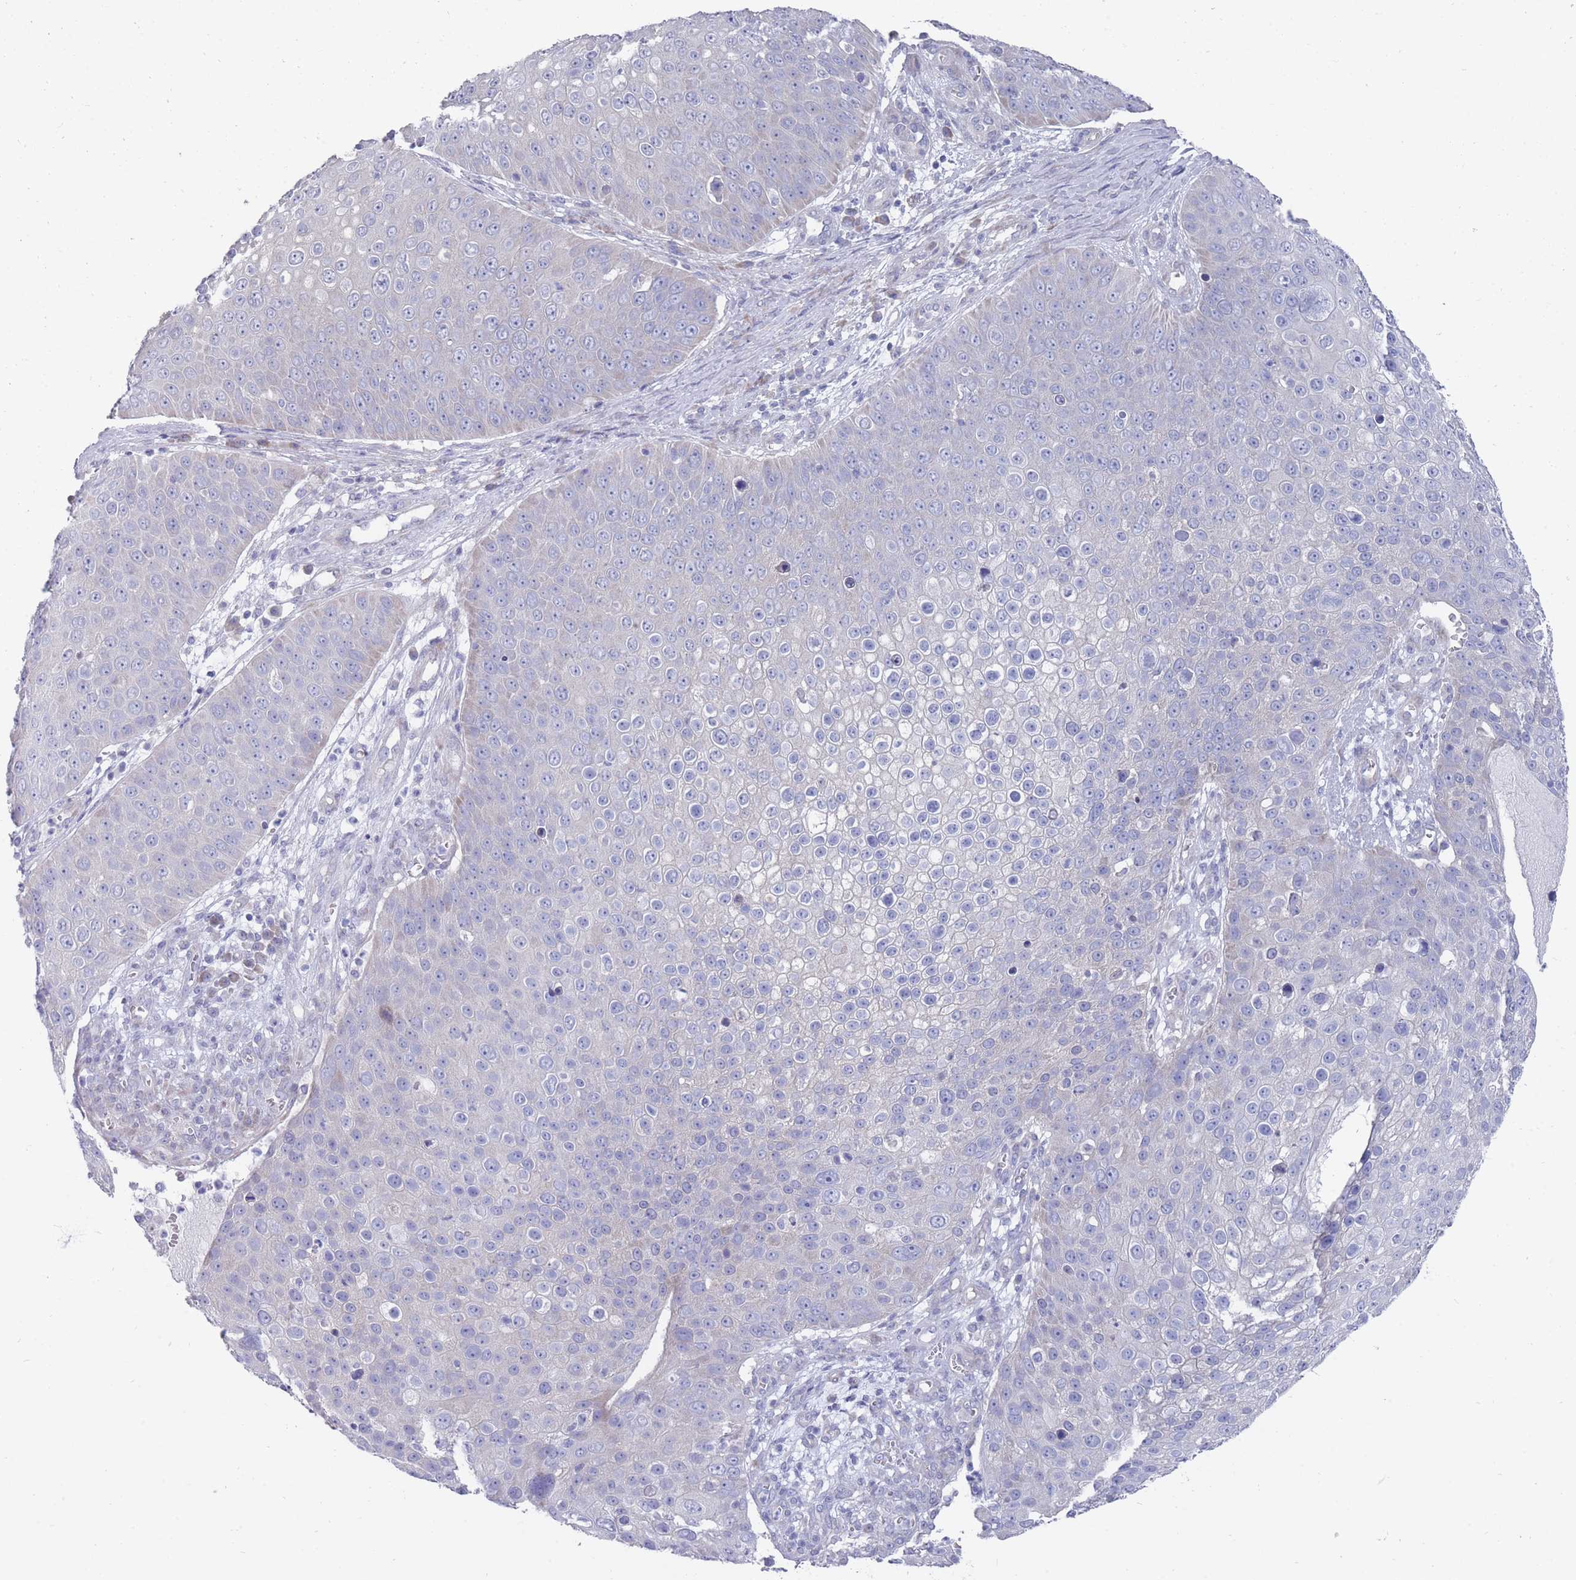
{"staining": {"intensity": "negative", "quantity": "none", "location": "none"}, "tissue": "skin cancer", "cell_type": "Tumor cells", "image_type": "cancer", "snomed": [{"axis": "morphology", "description": "Squamous cell carcinoma, NOS"}, {"axis": "topography", "description": "Skin"}], "caption": "Skin squamous cell carcinoma was stained to show a protein in brown. There is no significant expression in tumor cells.", "gene": "PIGU", "patient": {"sex": "male", "age": 71}}